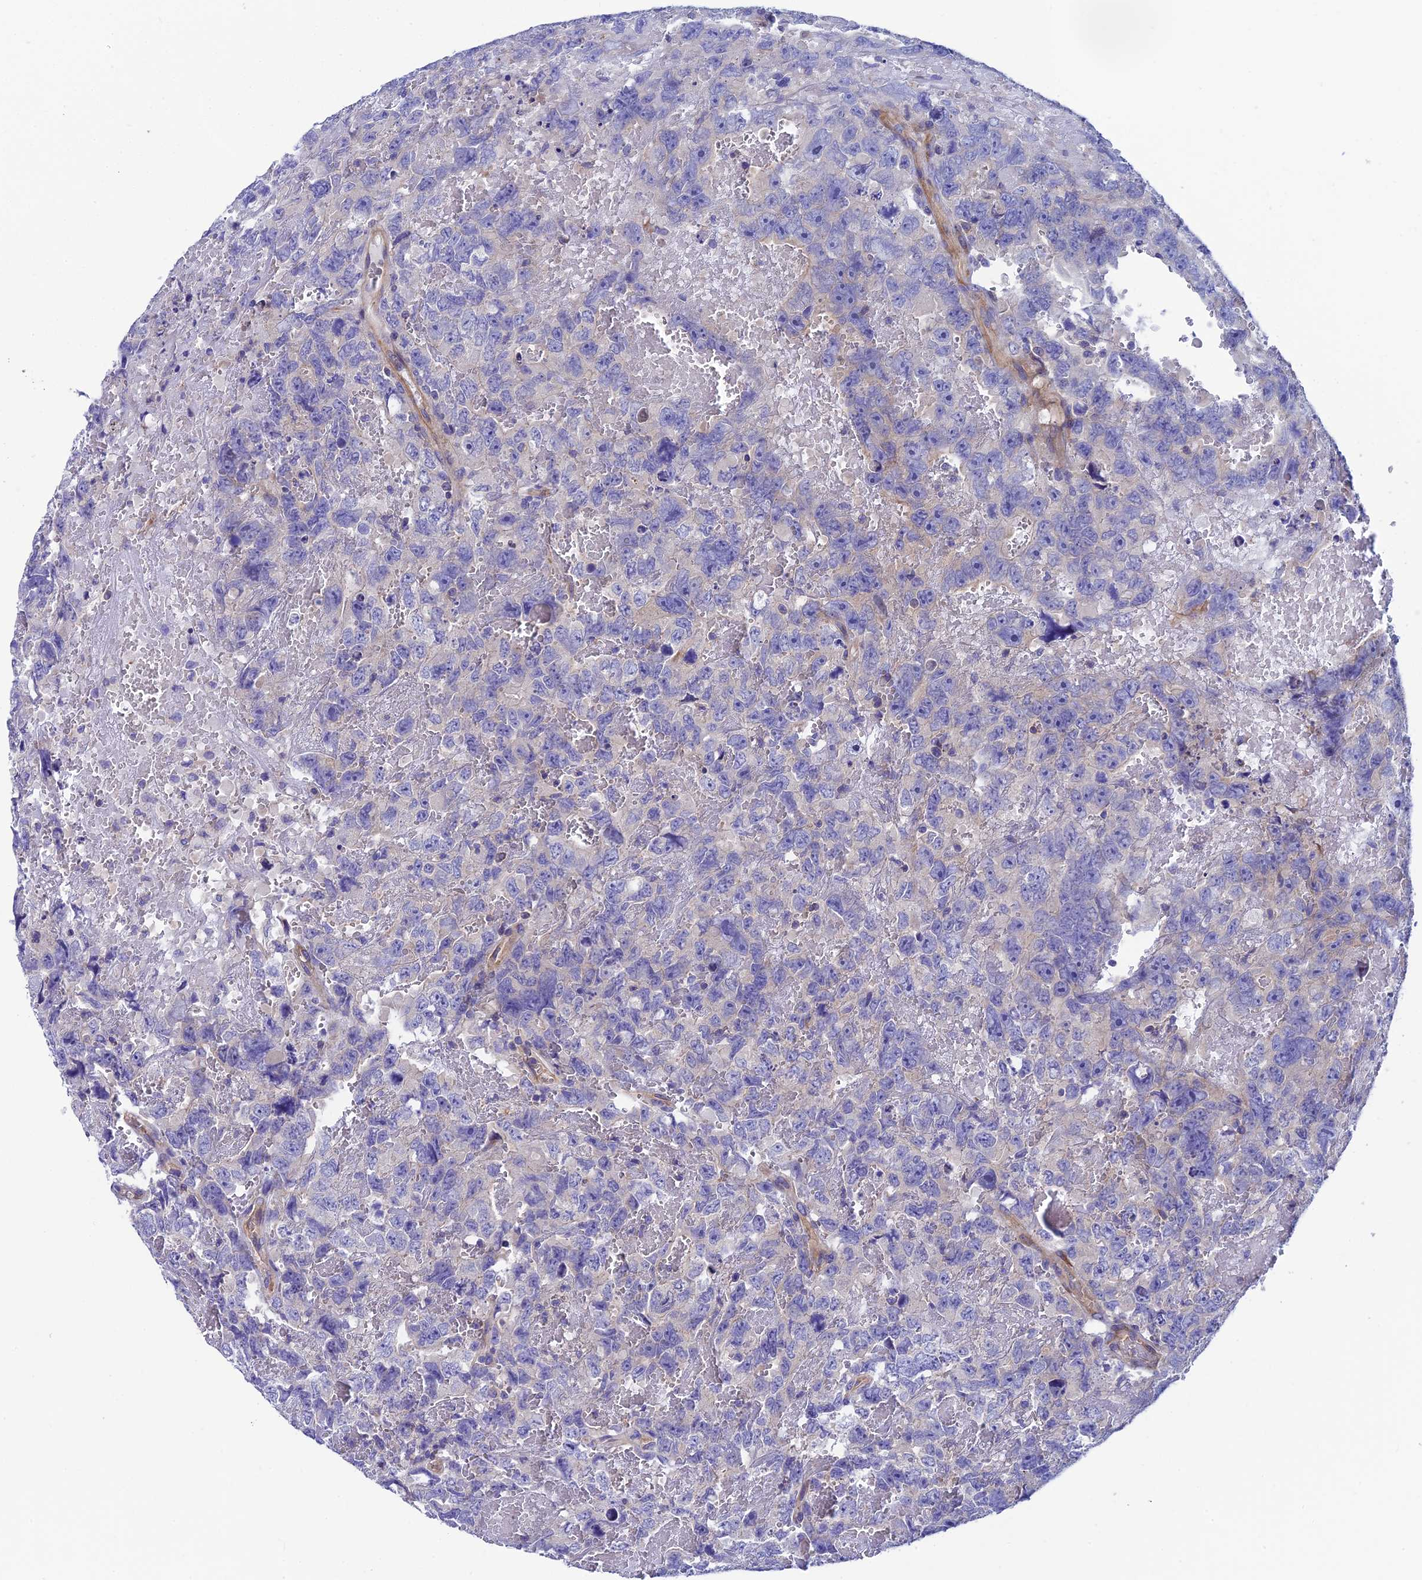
{"staining": {"intensity": "negative", "quantity": "none", "location": "none"}, "tissue": "testis cancer", "cell_type": "Tumor cells", "image_type": "cancer", "snomed": [{"axis": "morphology", "description": "Carcinoma, Embryonal, NOS"}, {"axis": "topography", "description": "Testis"}], "caption": "Immunohistochemistry of testis cancer (embryonal carcinoma) demonstrates no staining in tumor cells.", "gene": "PPFIA3", "patient": {"sex": "male", "age": 45}}